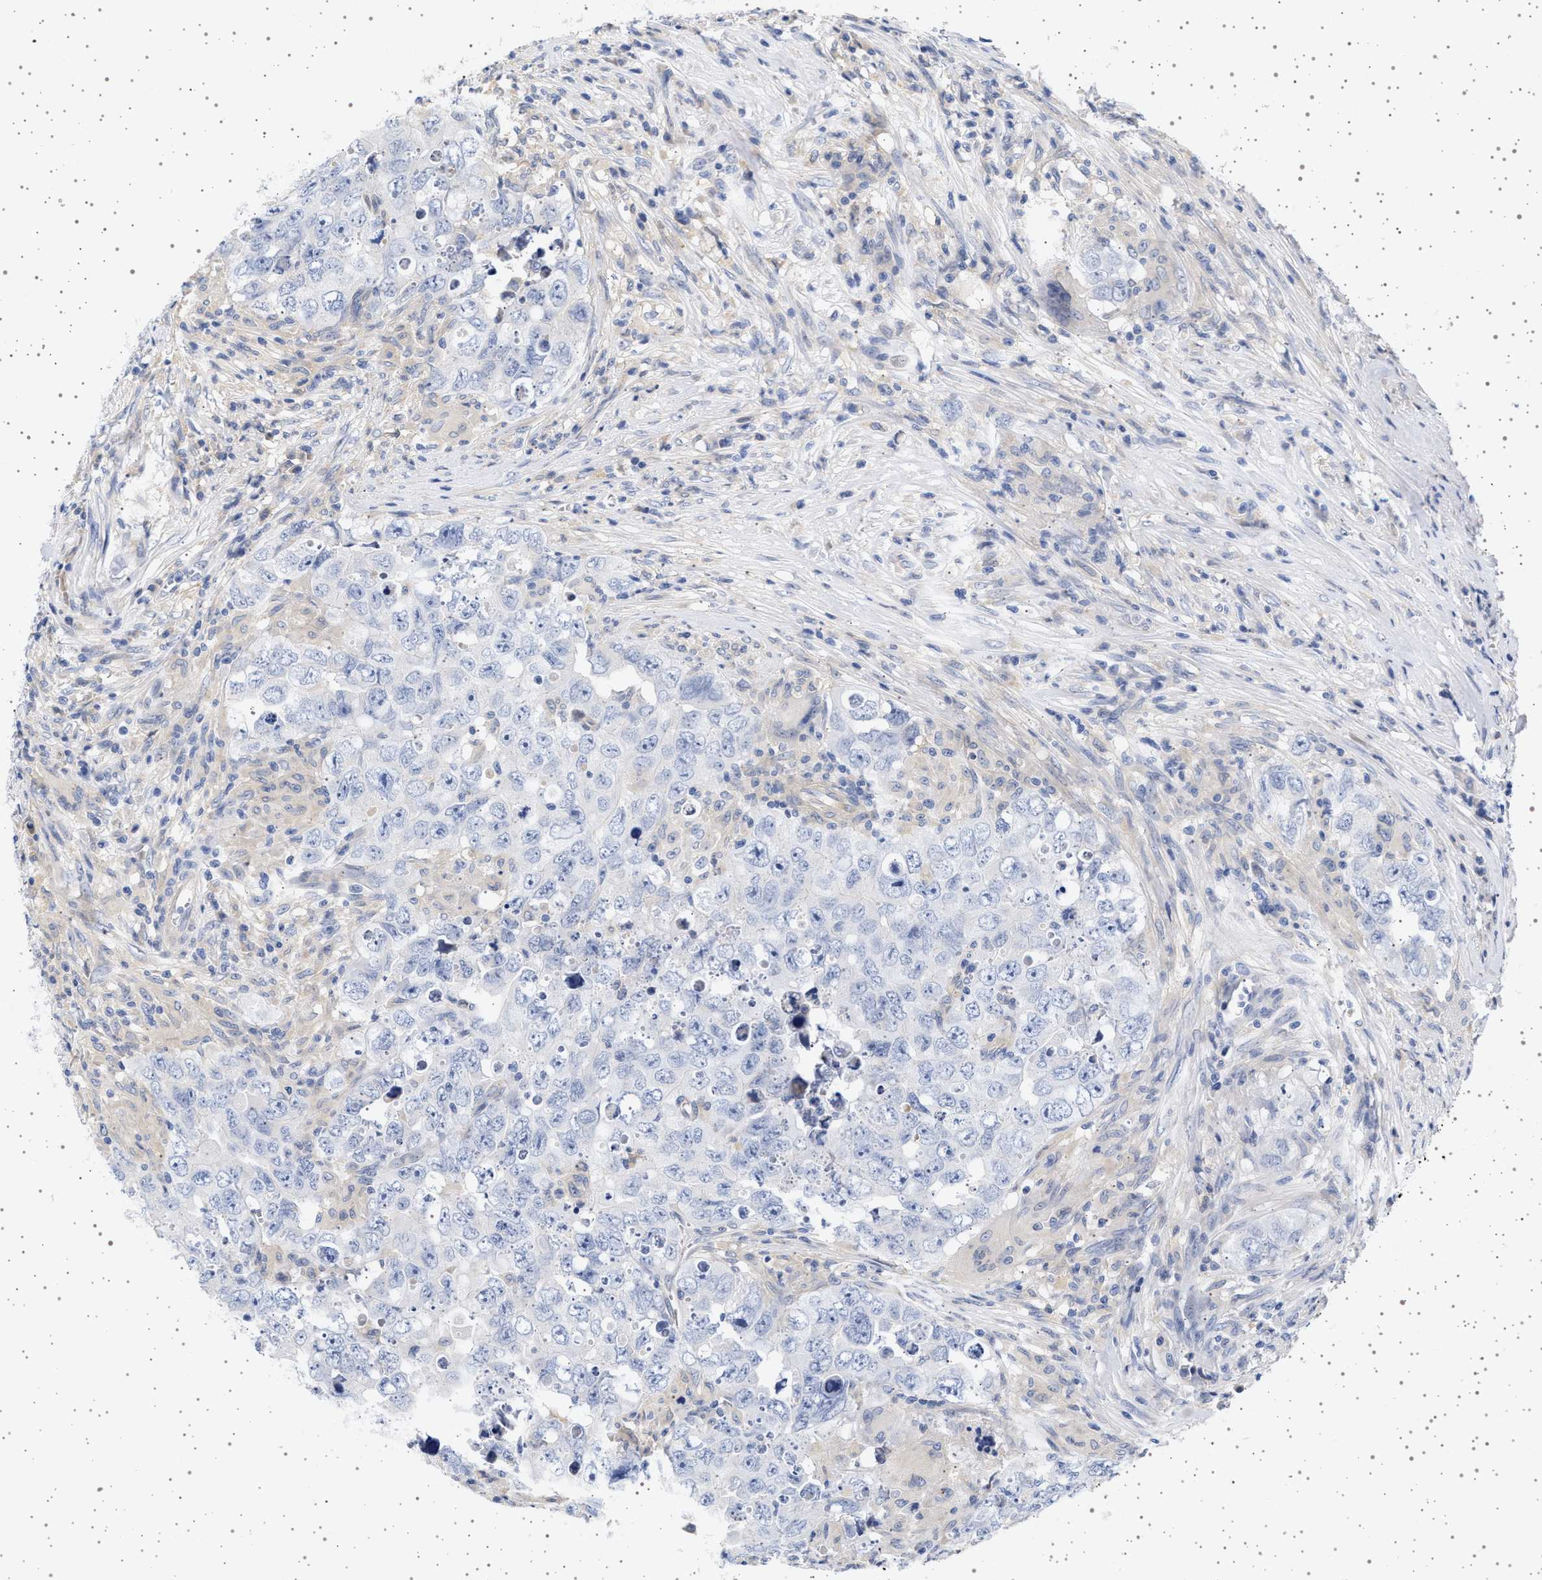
{"staining": {"intensity": "negative", "quantity": "none", "location": "none"}, "tissue": "testis cancer", "cell_type": "Tumor cells", "image_type": "cancer", "snomed": [{"axis": "morphology", "description": "Seminoma, NOS"}, {"axis": "morphology", "description": "Carcinoma, Embryonal, NOS"}, {"axis": "topography", "description": "Testis"}], "caption": "Immunohistochemical staining of testis seminoma reveals no significant expression in tumor cells.", "gene": "TRMT10B", "patient": {"sex": "male", "age": 43}}